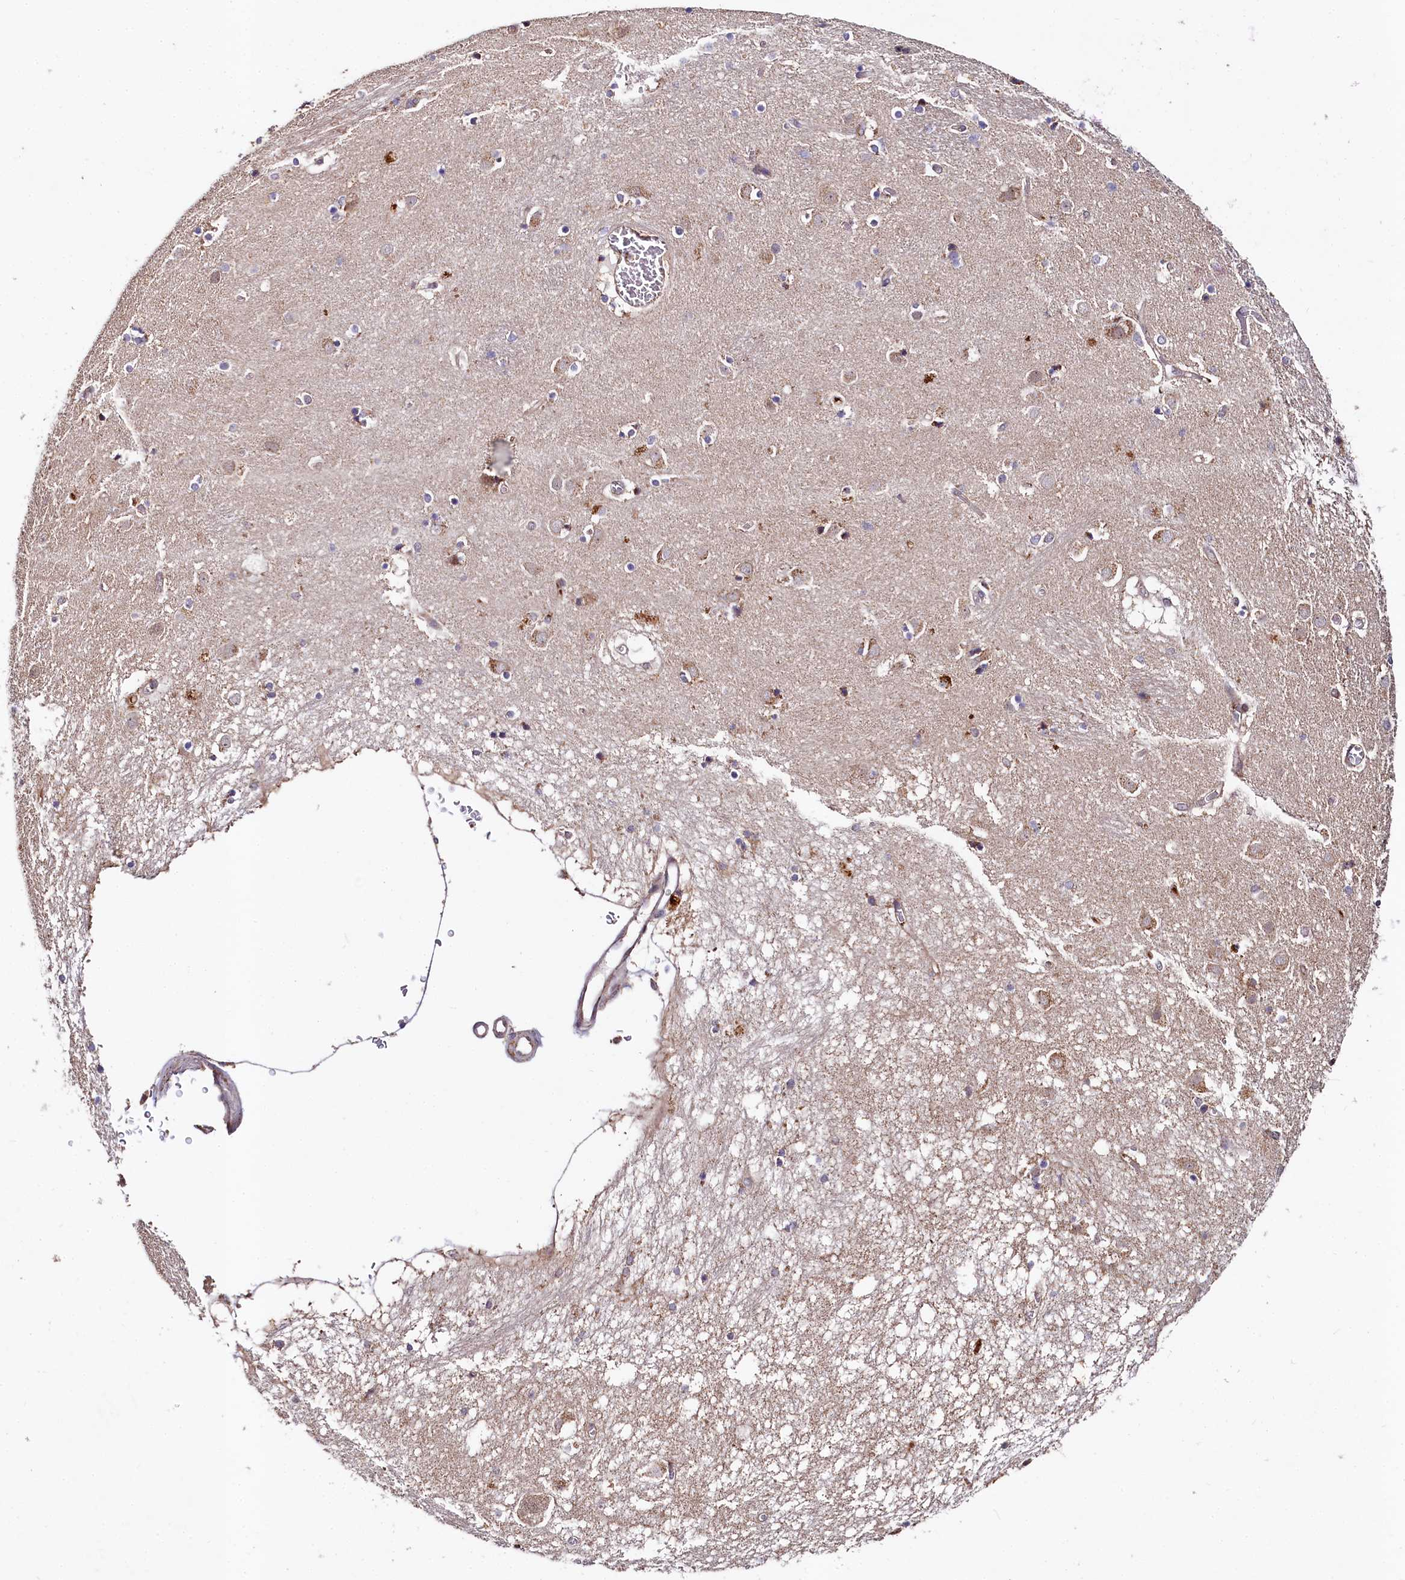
{"staining": {"intensity": "moderate", "quantity": "25%-75%", "location": "cytoplasmic/membranous"}, "tissue": "caudate", "cell_type": "Glial cells", "image_type": "normal", "snomed": [{"axis": "morphology", "description": "Normal tissue, NOS"}, {"axis": "topography", "description": "Lateral ventricle wall"}], "caption": "Immunohistochemical staining of unremarkable caudate demonstrates 25%-75% levels of moderate cytoplasmic/membranous protein staining in approximately 25%-75% of glial cells.", "gene": "SPRYD3", "patient": {"sex": "male", "age": 70}}